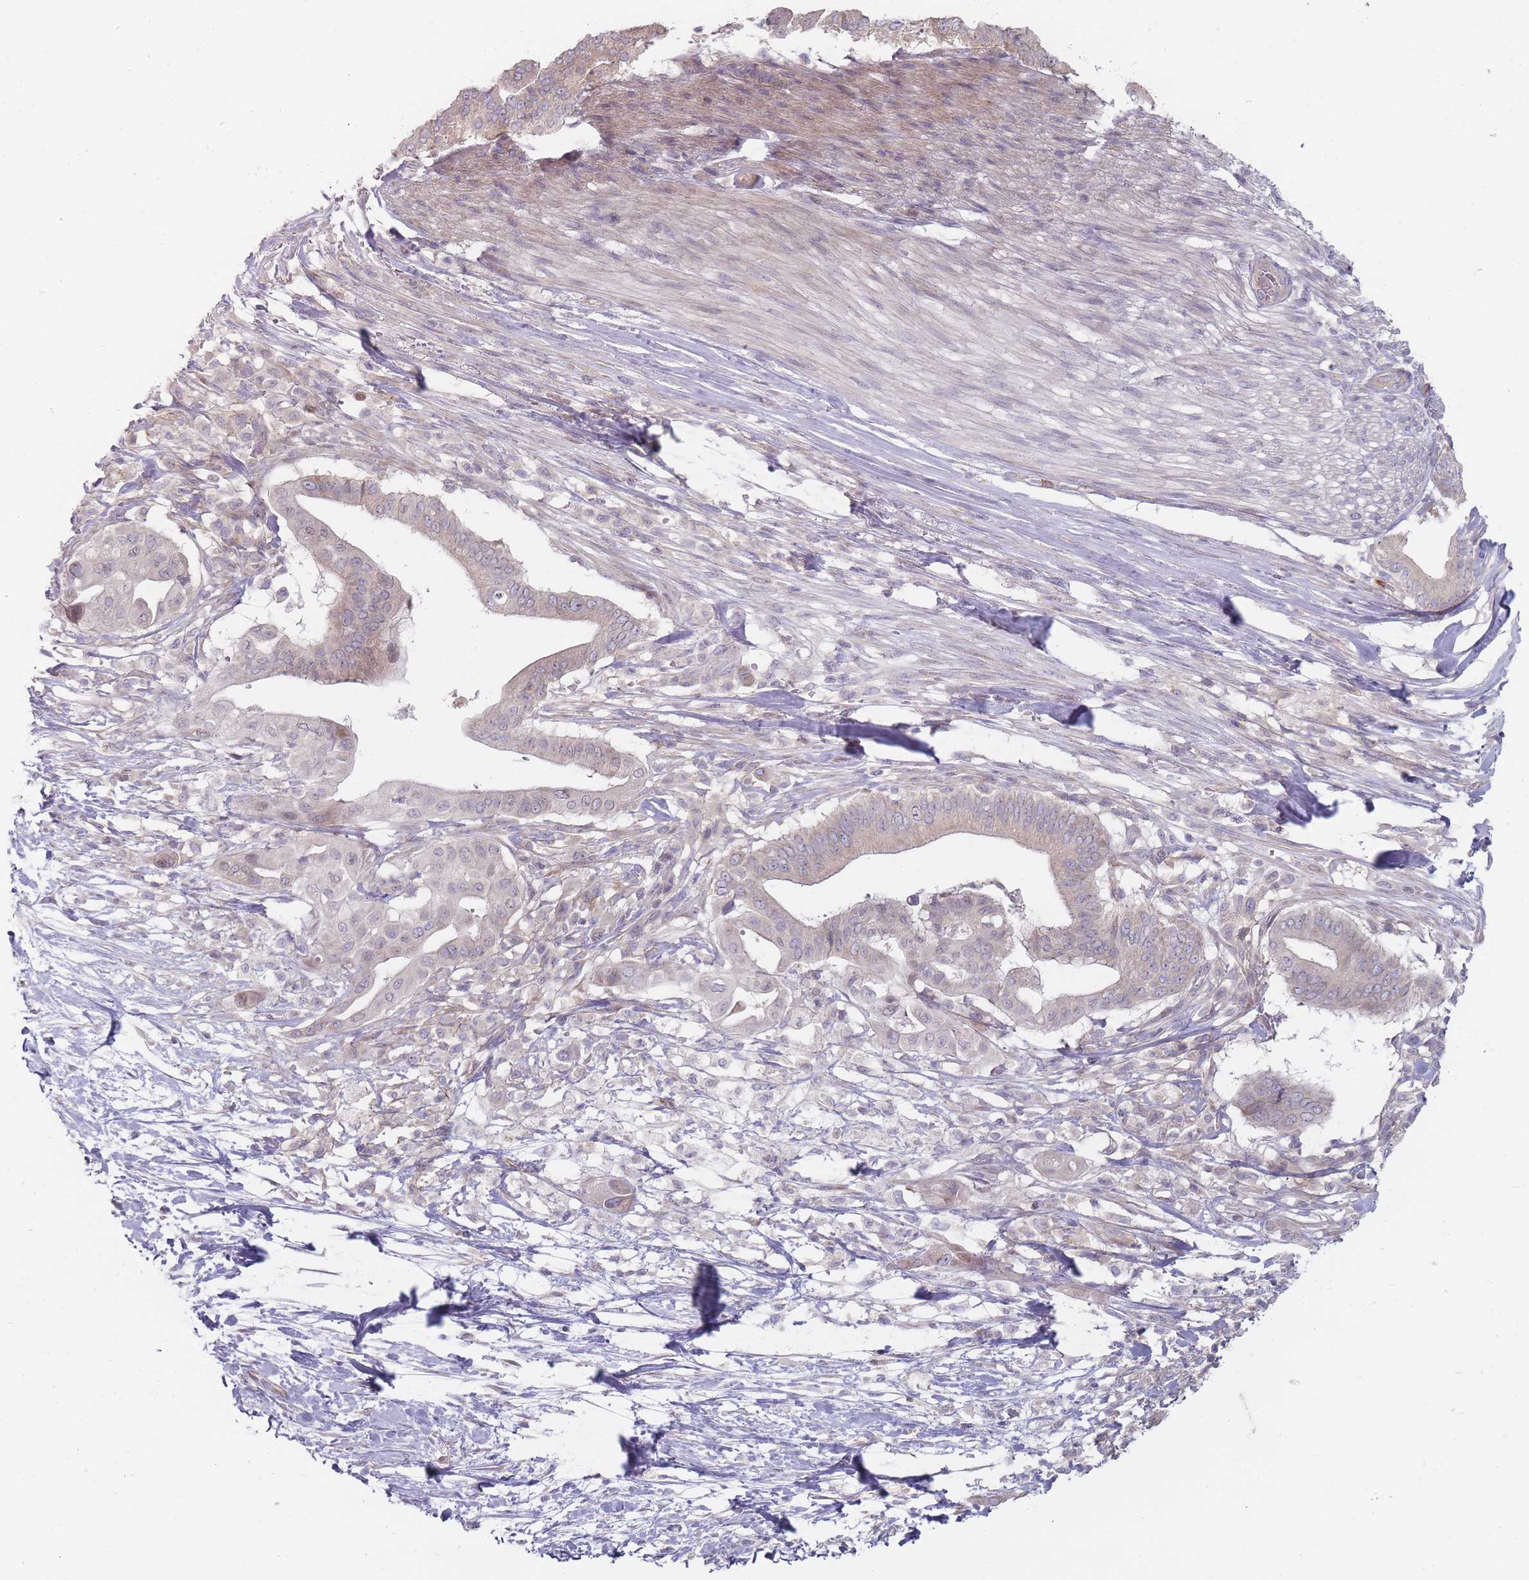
{"staining": {"intensity": "negative", "quantity": "none", "location": "none"}, "tissue": "pancreatic cancer", "cell_type": "Tumor cells", "image_type": "cancer", "snomed": [{"axis": "morphology", "description": "Adenocarcinoma, NOS"}, {"axis": "topography", "description": "Pancreas"}], "caption": "This is an immunohistochemistry photomicrograph of human adenocarcinoma (pancreatic). There is no expression in tumor cells.", "gene": "PCDH12", "patient": {"sex": "male", "age": 68}}